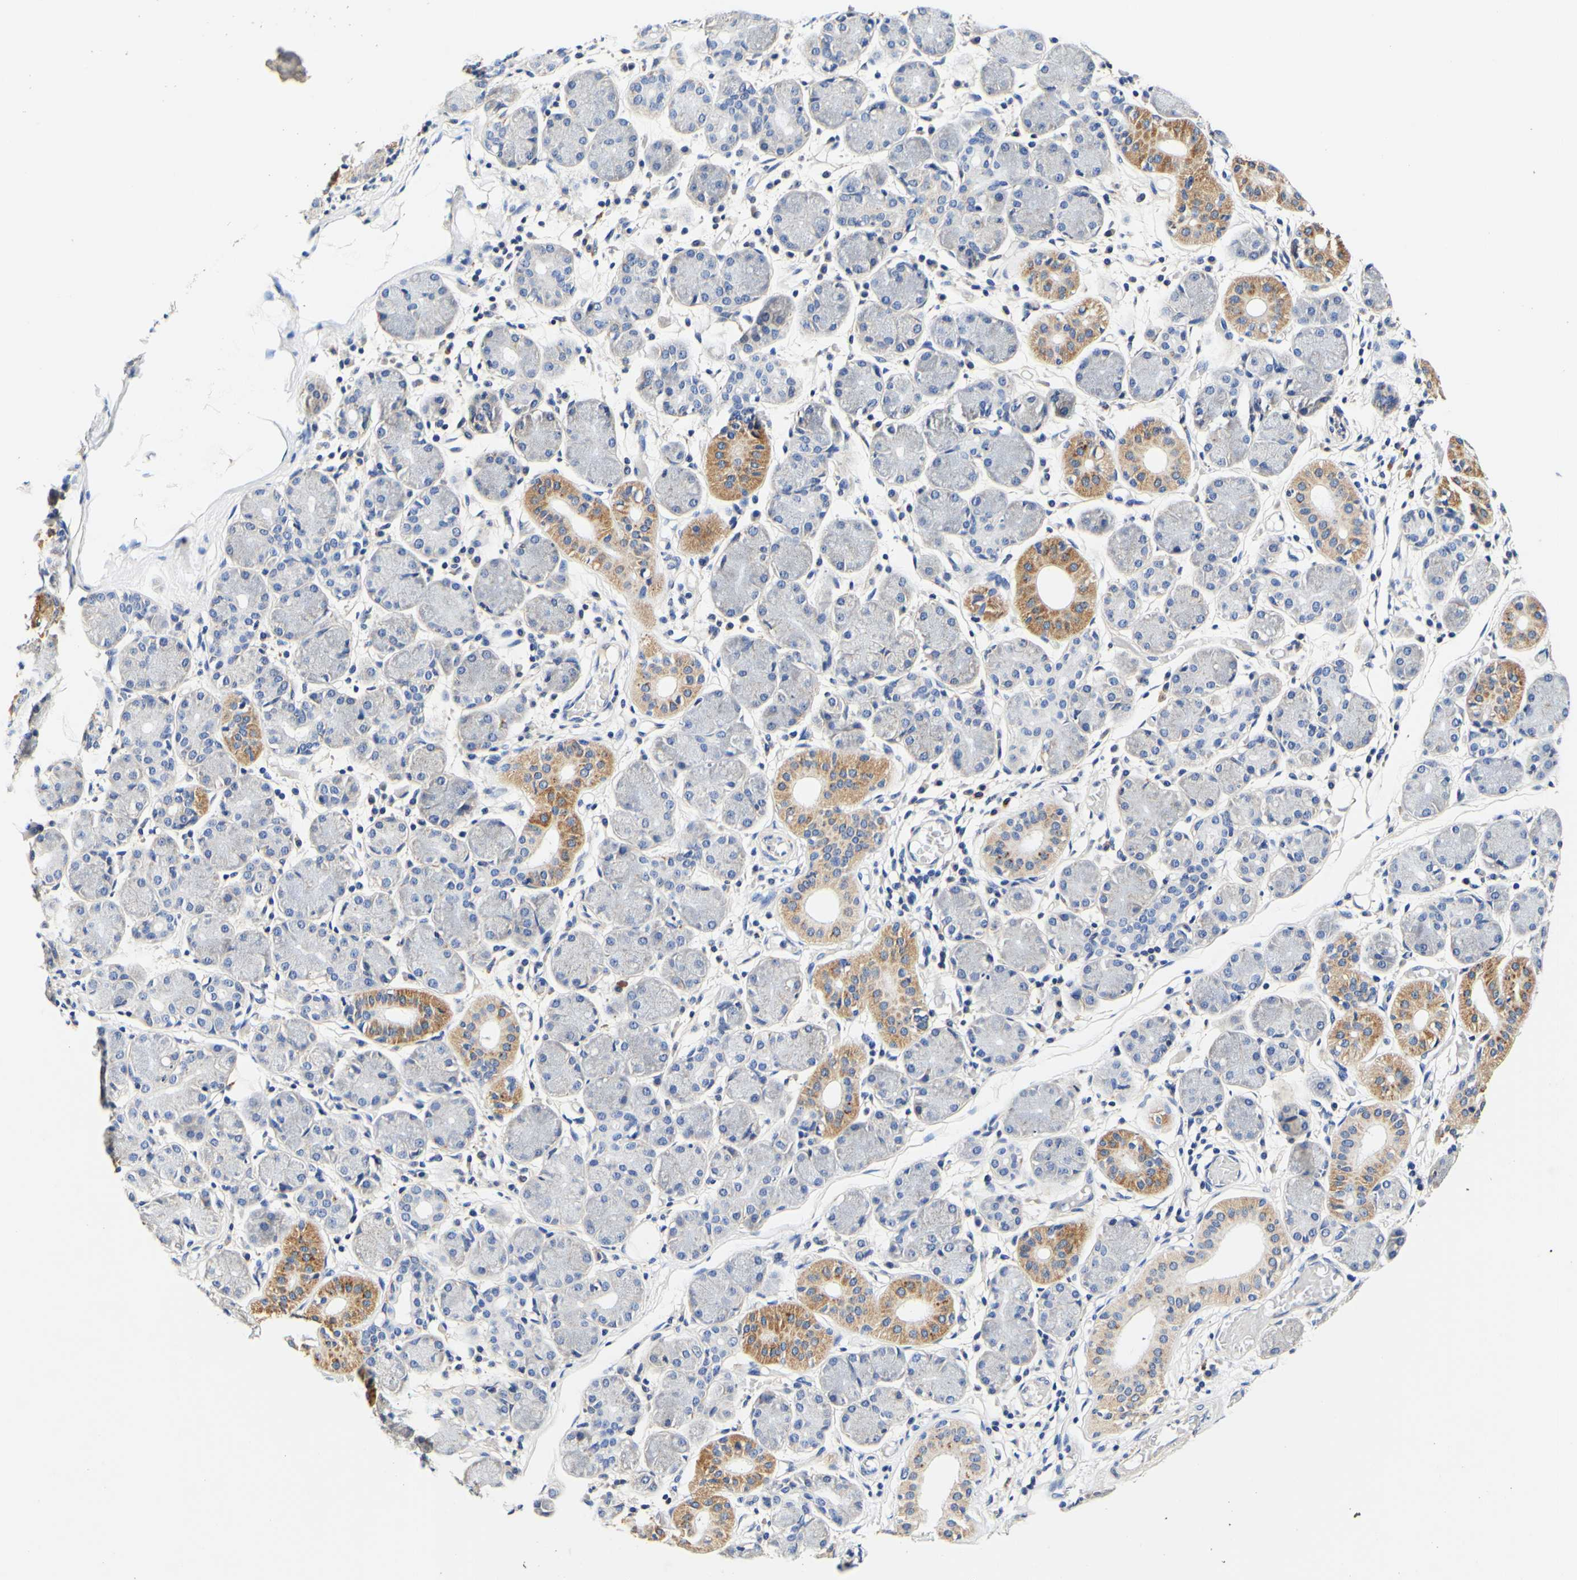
{"staining": {"intensity": "moderate", "quantity": "<25%", "location": "cytoplasmic/membranous"}, "tissue": "salivary gland", "cell_type": "Glandular cells", "image_type": "normal", "snomed": [{"axis": "morphology", "description": "Normal tissue, NOS"}, {"axis": "topography", "description": "Salivary gland"}], "caption": "Salivary gland stained with immunohistochemistry (IHC) demonstrates moderate cytoplasmic/membranous expression in about <25% of glandular cells. Nuclei are stained in blue.", "gene": "CAMK4", "patient": {"sex": "female", "age": 24}}